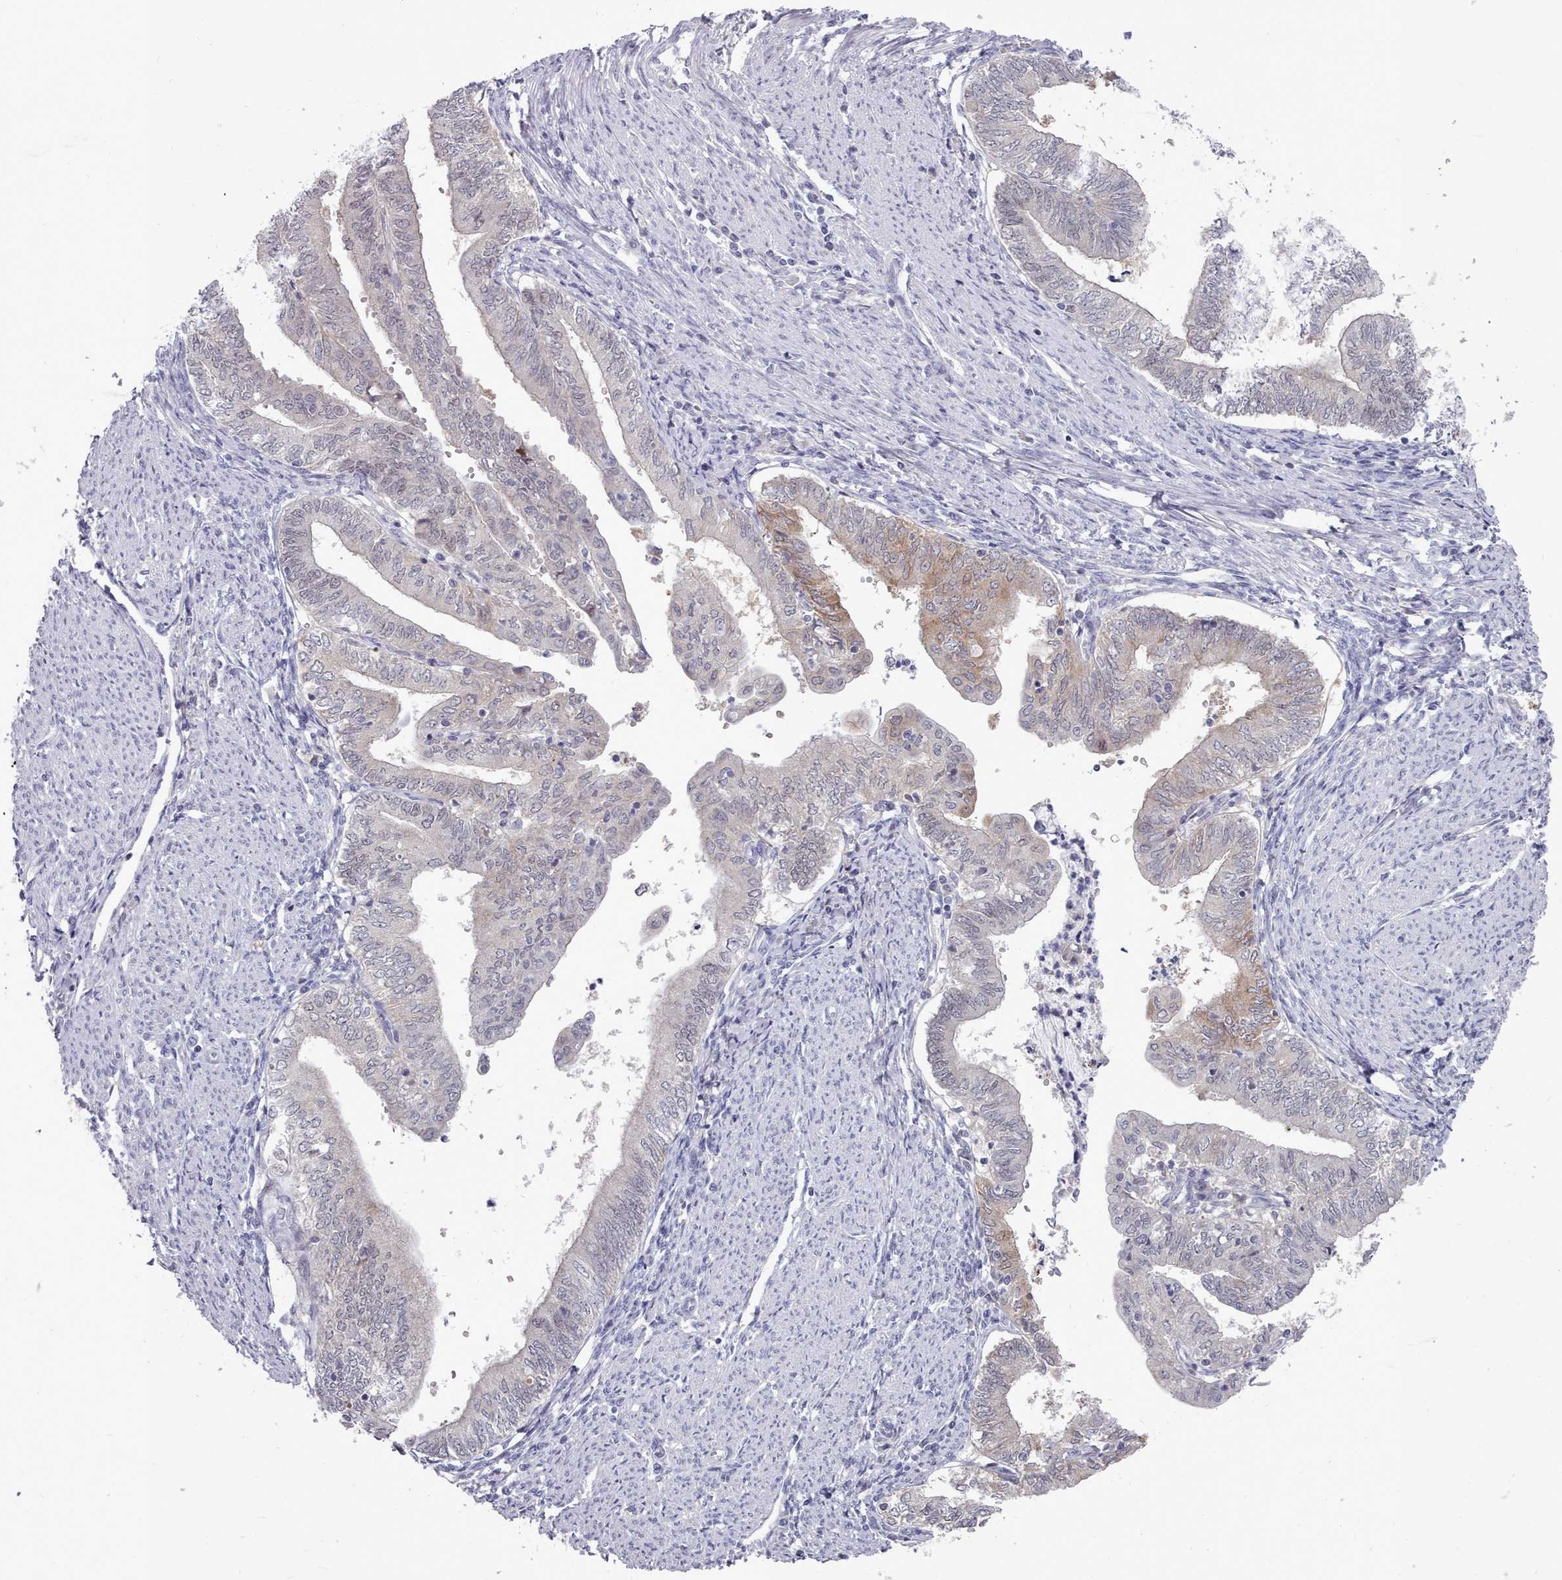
{"staining": {"intensity": "moderate", "quantity": "<25%", "location": "cytoplasmic/membranous"}, "tissue": "endometrial cancer", "cell_type": "Tumor cells", "image_type": "cancer", "snomed": [{"axis": "morphology", "description": "Adenocarcinoma, NOS"}, {"axis": "topography", "description": "Endometrium"}], "caption": "Endometrial cancer (adenocarcinoma) tissue demonstrates moderate cytoplasmic/membranous expression in approximately <25% of tumor cells, visualized by immunohistochemistry.", "gene": "GINS1", "patient": {"sex": "female", "age": 66}}